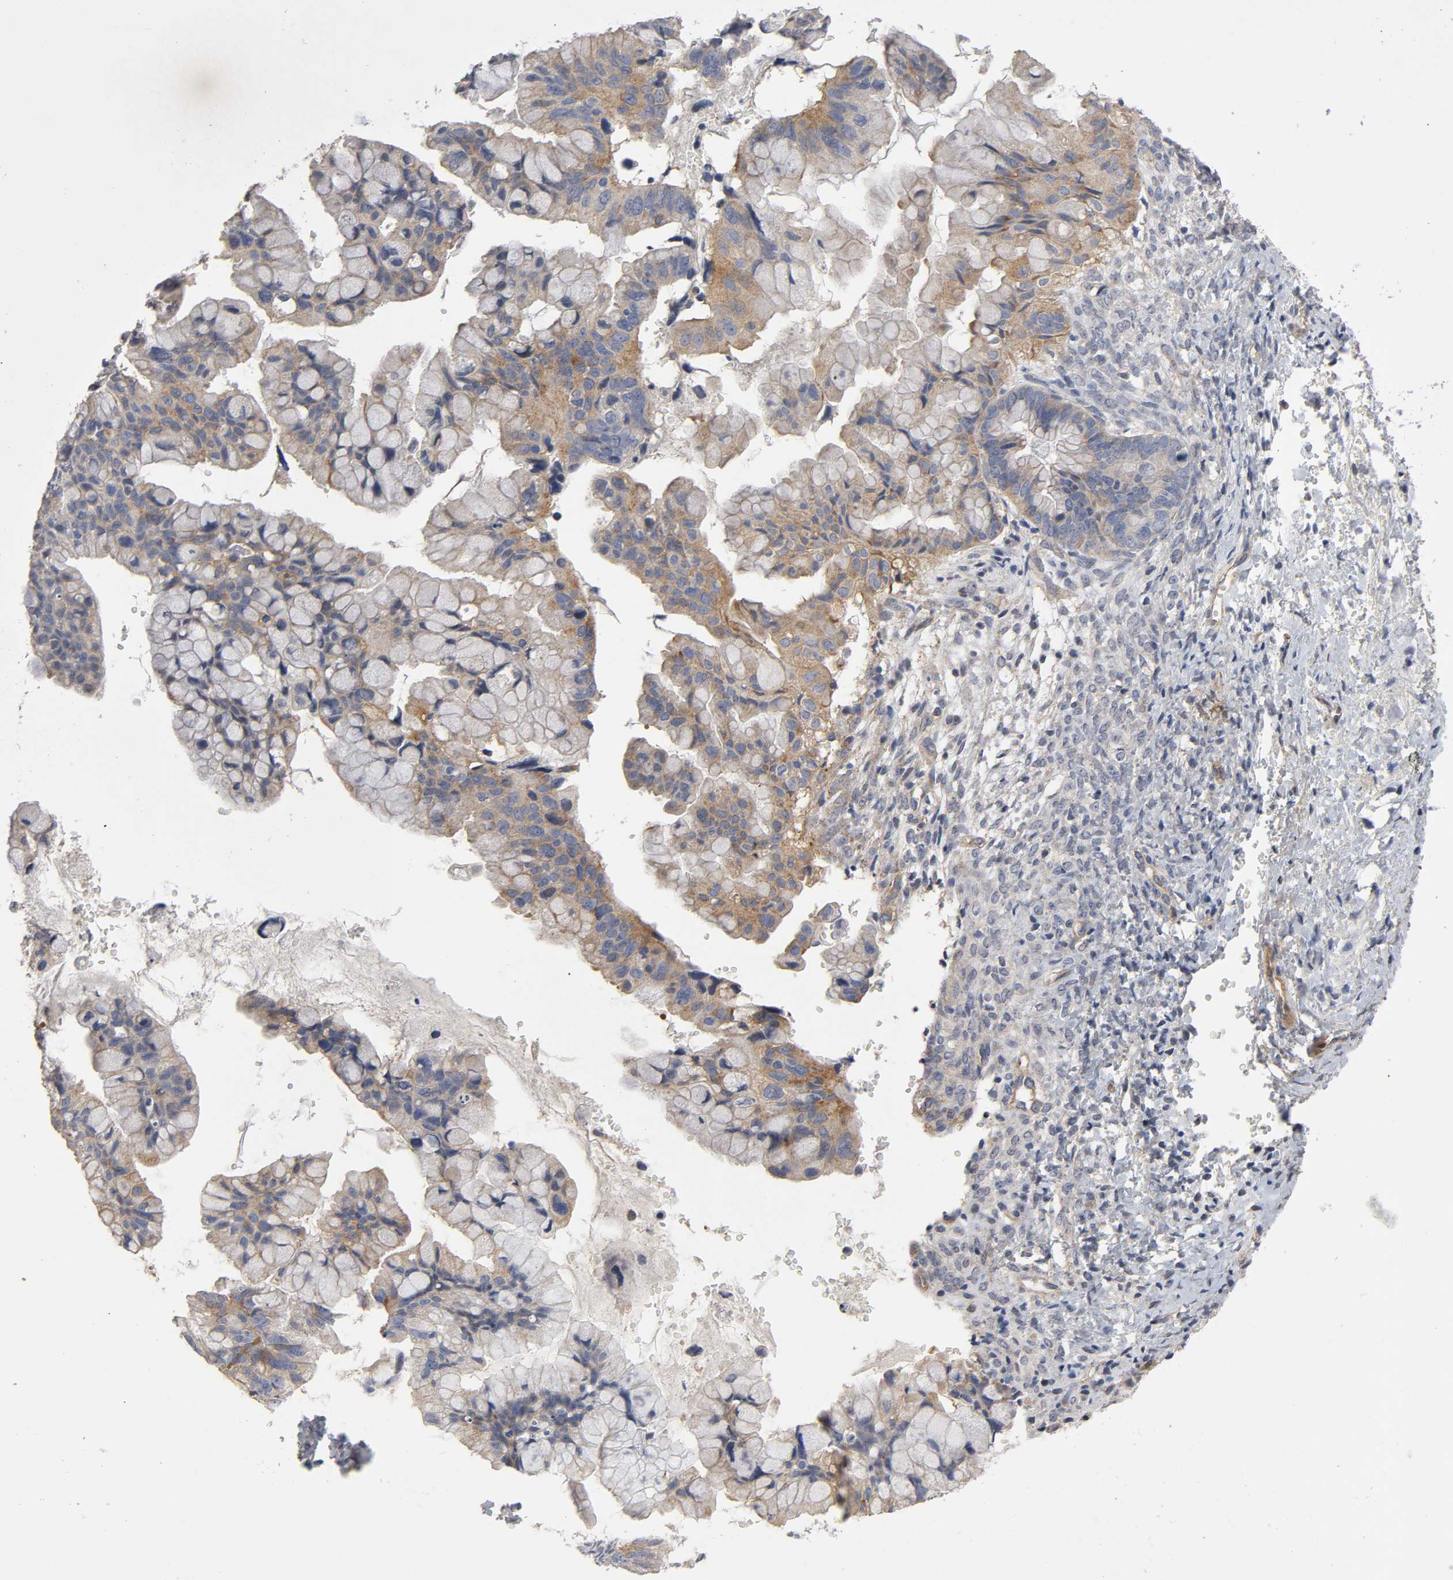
{"staining": {"intensity": "moderate", "quantity": ">75%", "location": "cytoplasmic/membranous"}, "tissue": "ovarian cancer", "cell_type": "Tumor cells", "image_type": "cancer", "snomed": [{"axis": "morphology", "description": "Cystadenocarcinoma, mucinous, NOS"}, {"axis": "topography", "description": "Ovary"}], "caption": "There is medium levels of moderate cytoplasmic/membranous staining in tumor cells of ovarian cancer, as demonstrated by immunohistochemical staining (brown color).", "gene": "SH3GLB1", "patient": {"sex": "female", "age": 36}}